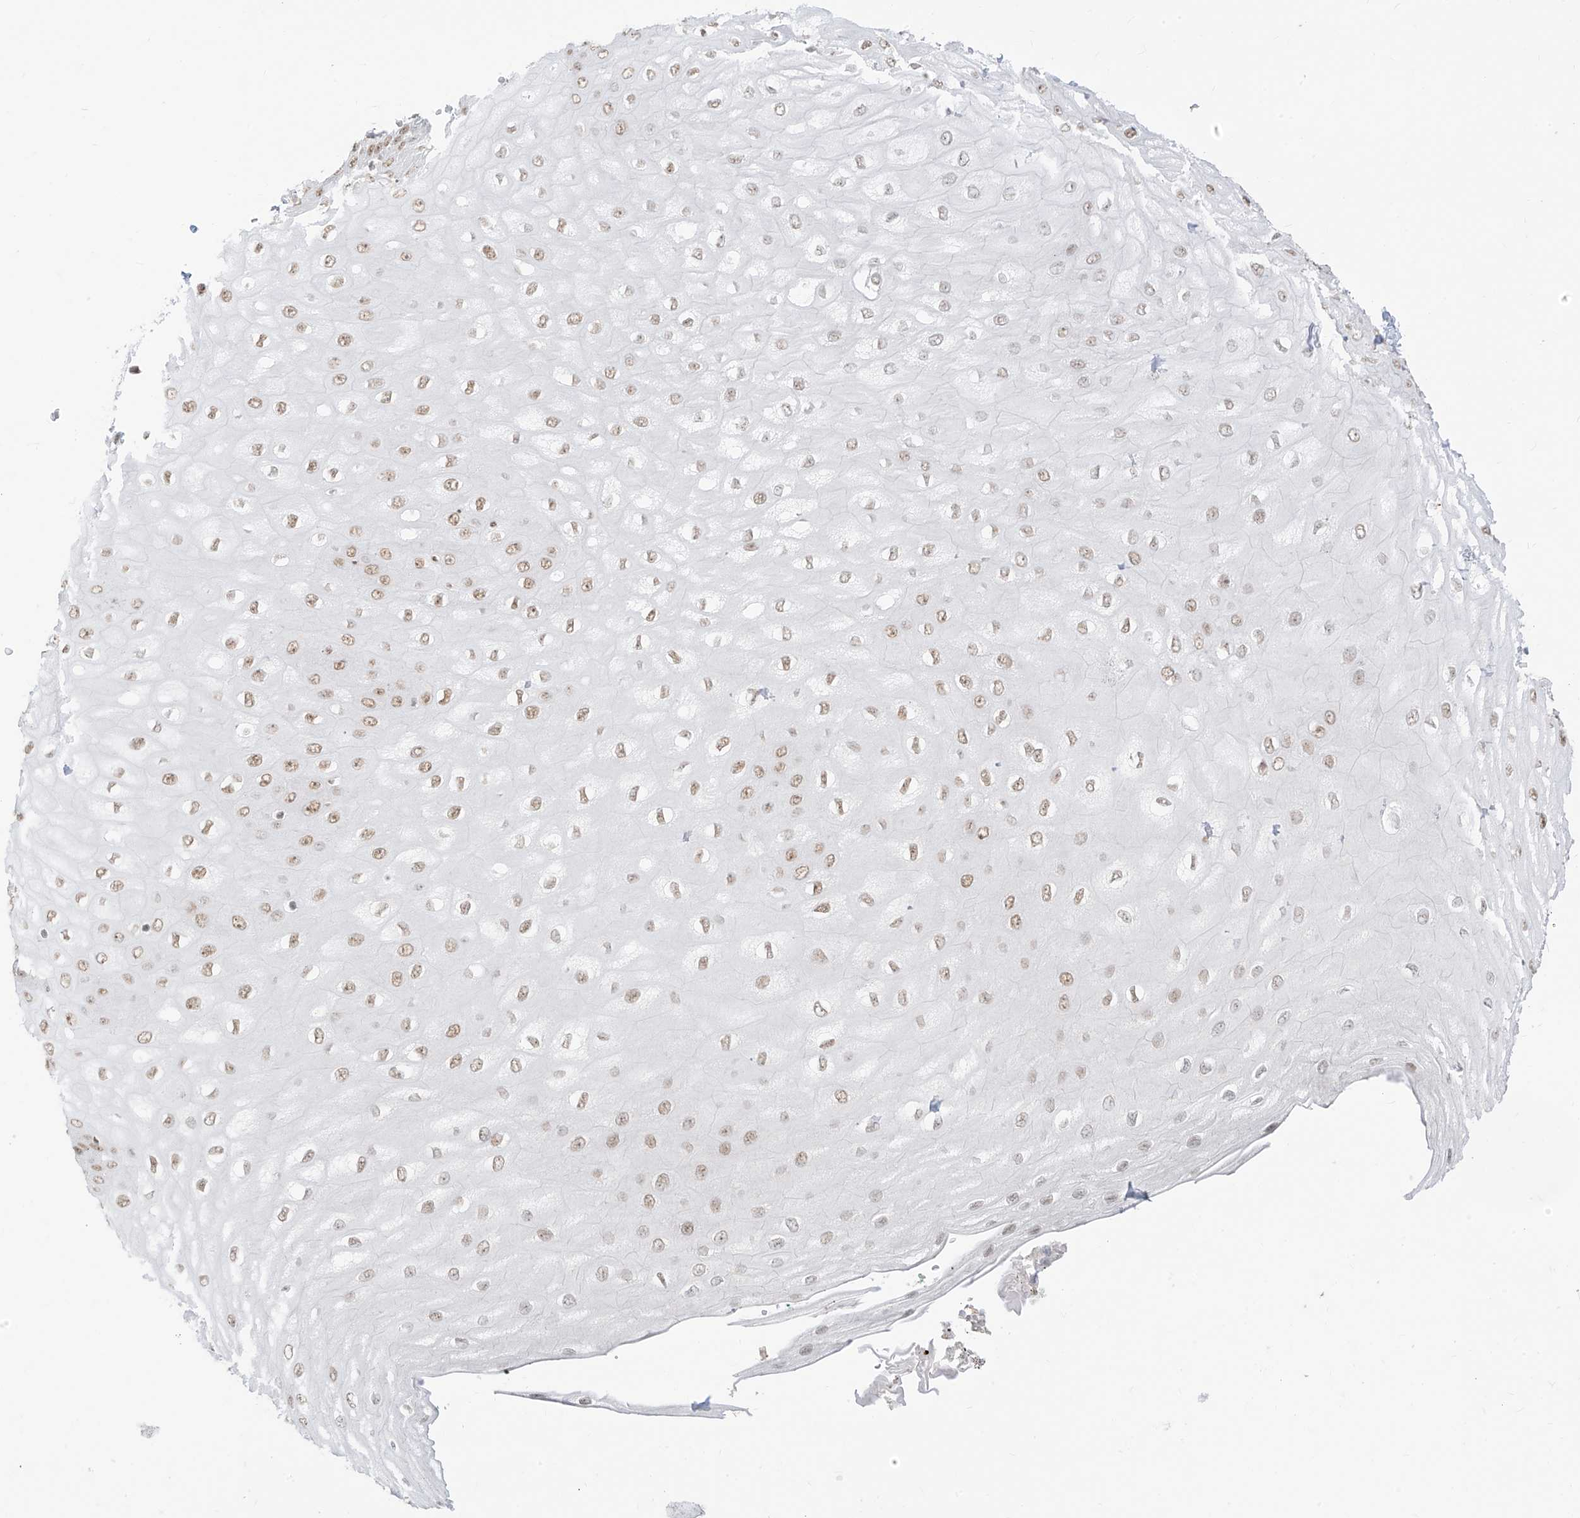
{"staining": {"intensity": "moderate", "quantity": "25%-75%", "location": "nuclear"}, "tissue": "esophagus", "cell_type": "Squamous epithelial cells", "image_type": "normal", "snomed": [{"axis": "morphology", "description": "Normal tissue, NOS"}, {"axis": "topography", "description": "Esophagus"}], "caption": "Moderate nuclear protein expression is identified in approximately 25%-75% of squamous epithelial cells in esophagus. (DAB = brown stain, brightfield microscopy at high magnification).", "gene": "SUPT5H", "patient": {"sex": "male", "age": 60}}